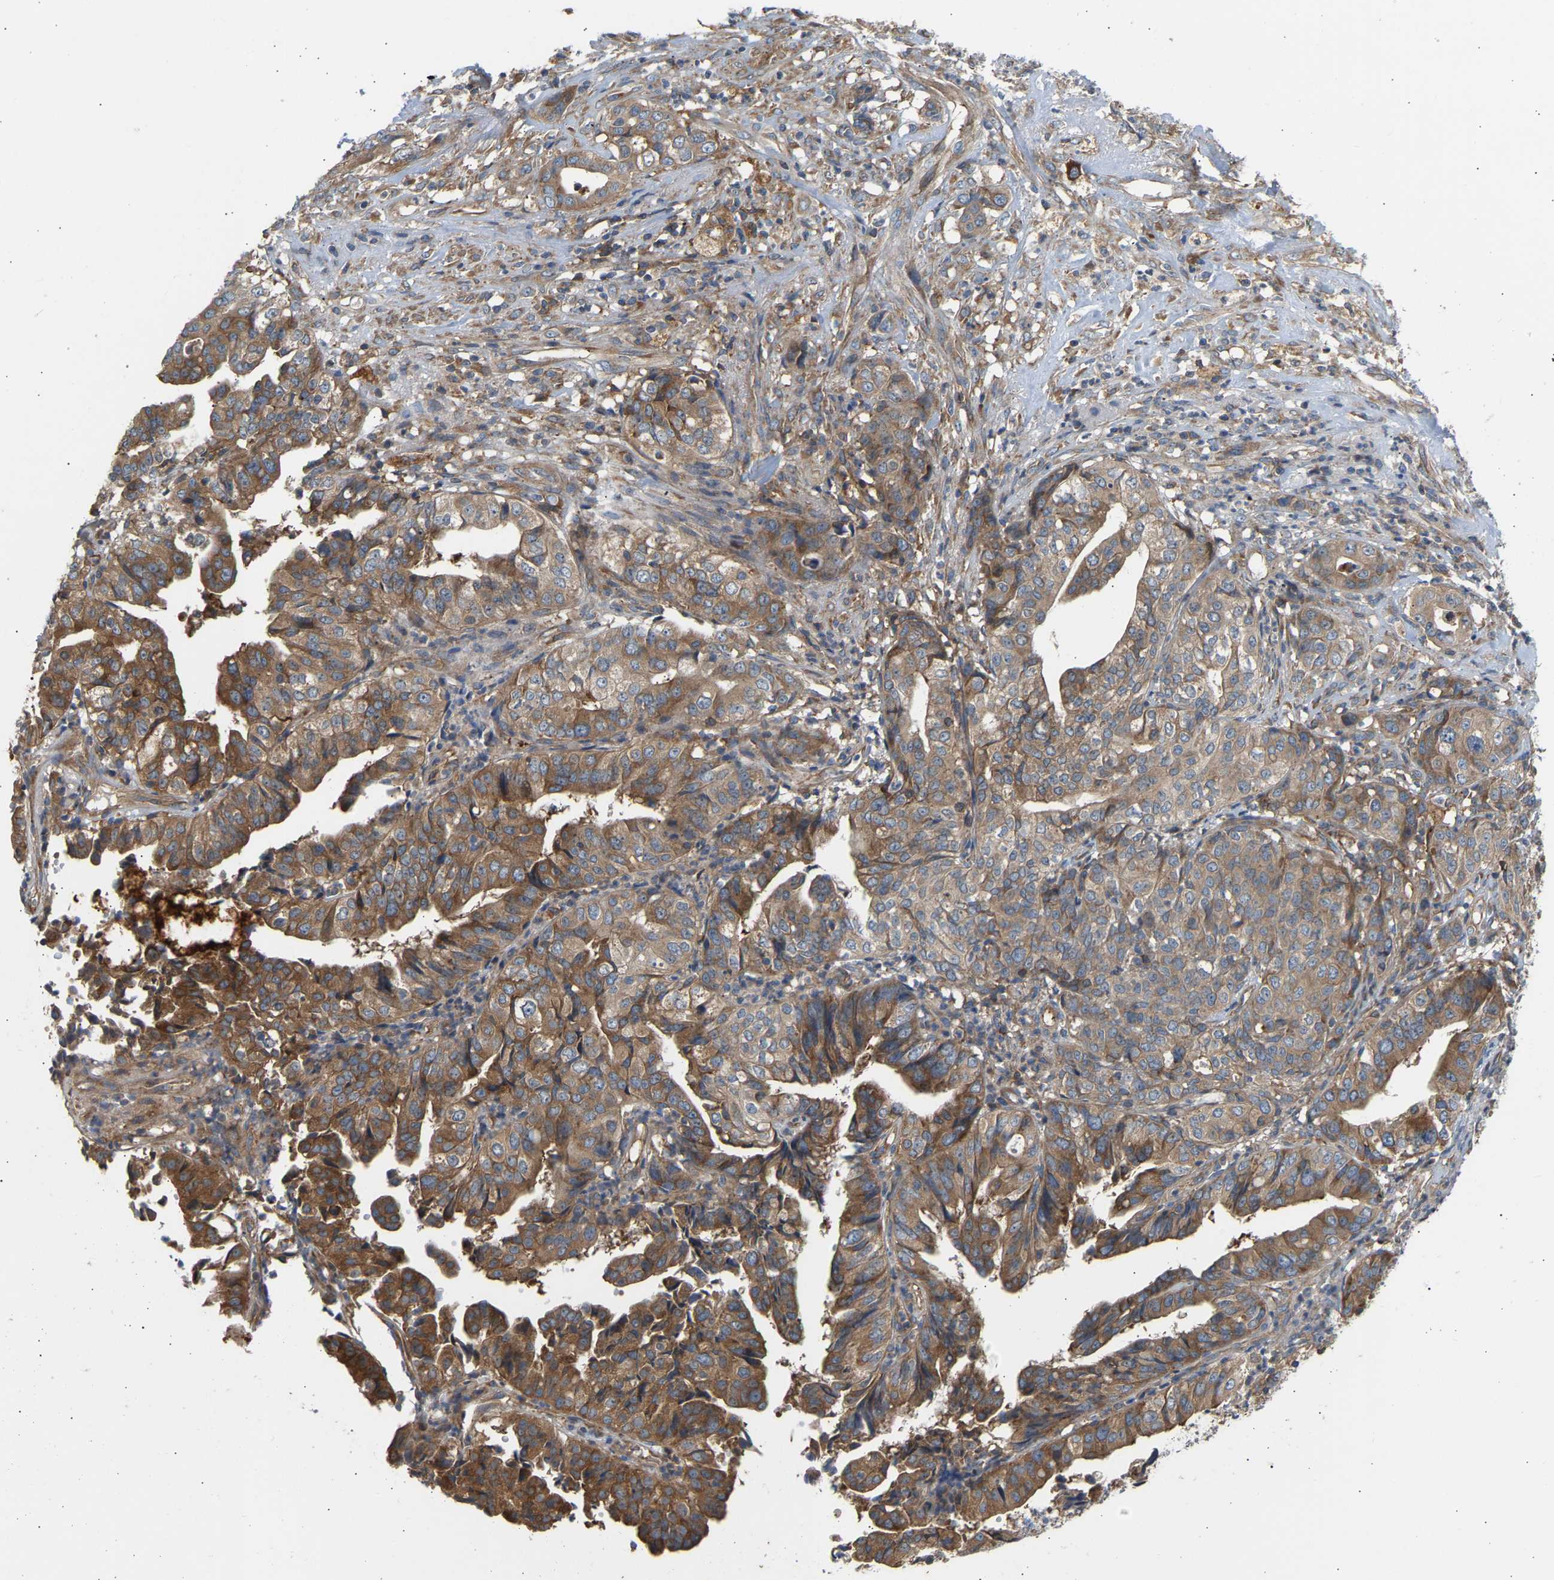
{"staining": {"intensity": "moderate", "quantity": ">75%", "location": "cytoplasmic/membranous"}, "tissue": "liver cancer", "cell_type": "Tumor cells", "image_type": "cancer", "snomed": [{"axis": "morphology", "description": "Cholangiocarcinoma"}, {"axis": "topography", "description": "Liver"}], "caption": "A brown stain highlights moderate cytoplasmic/membranous positivity of a protein in human liver cancer (cholangiocarcinoma) tumor cells.", "gene": "GCN1", "patient": {"sex": "female", "age": 61}}